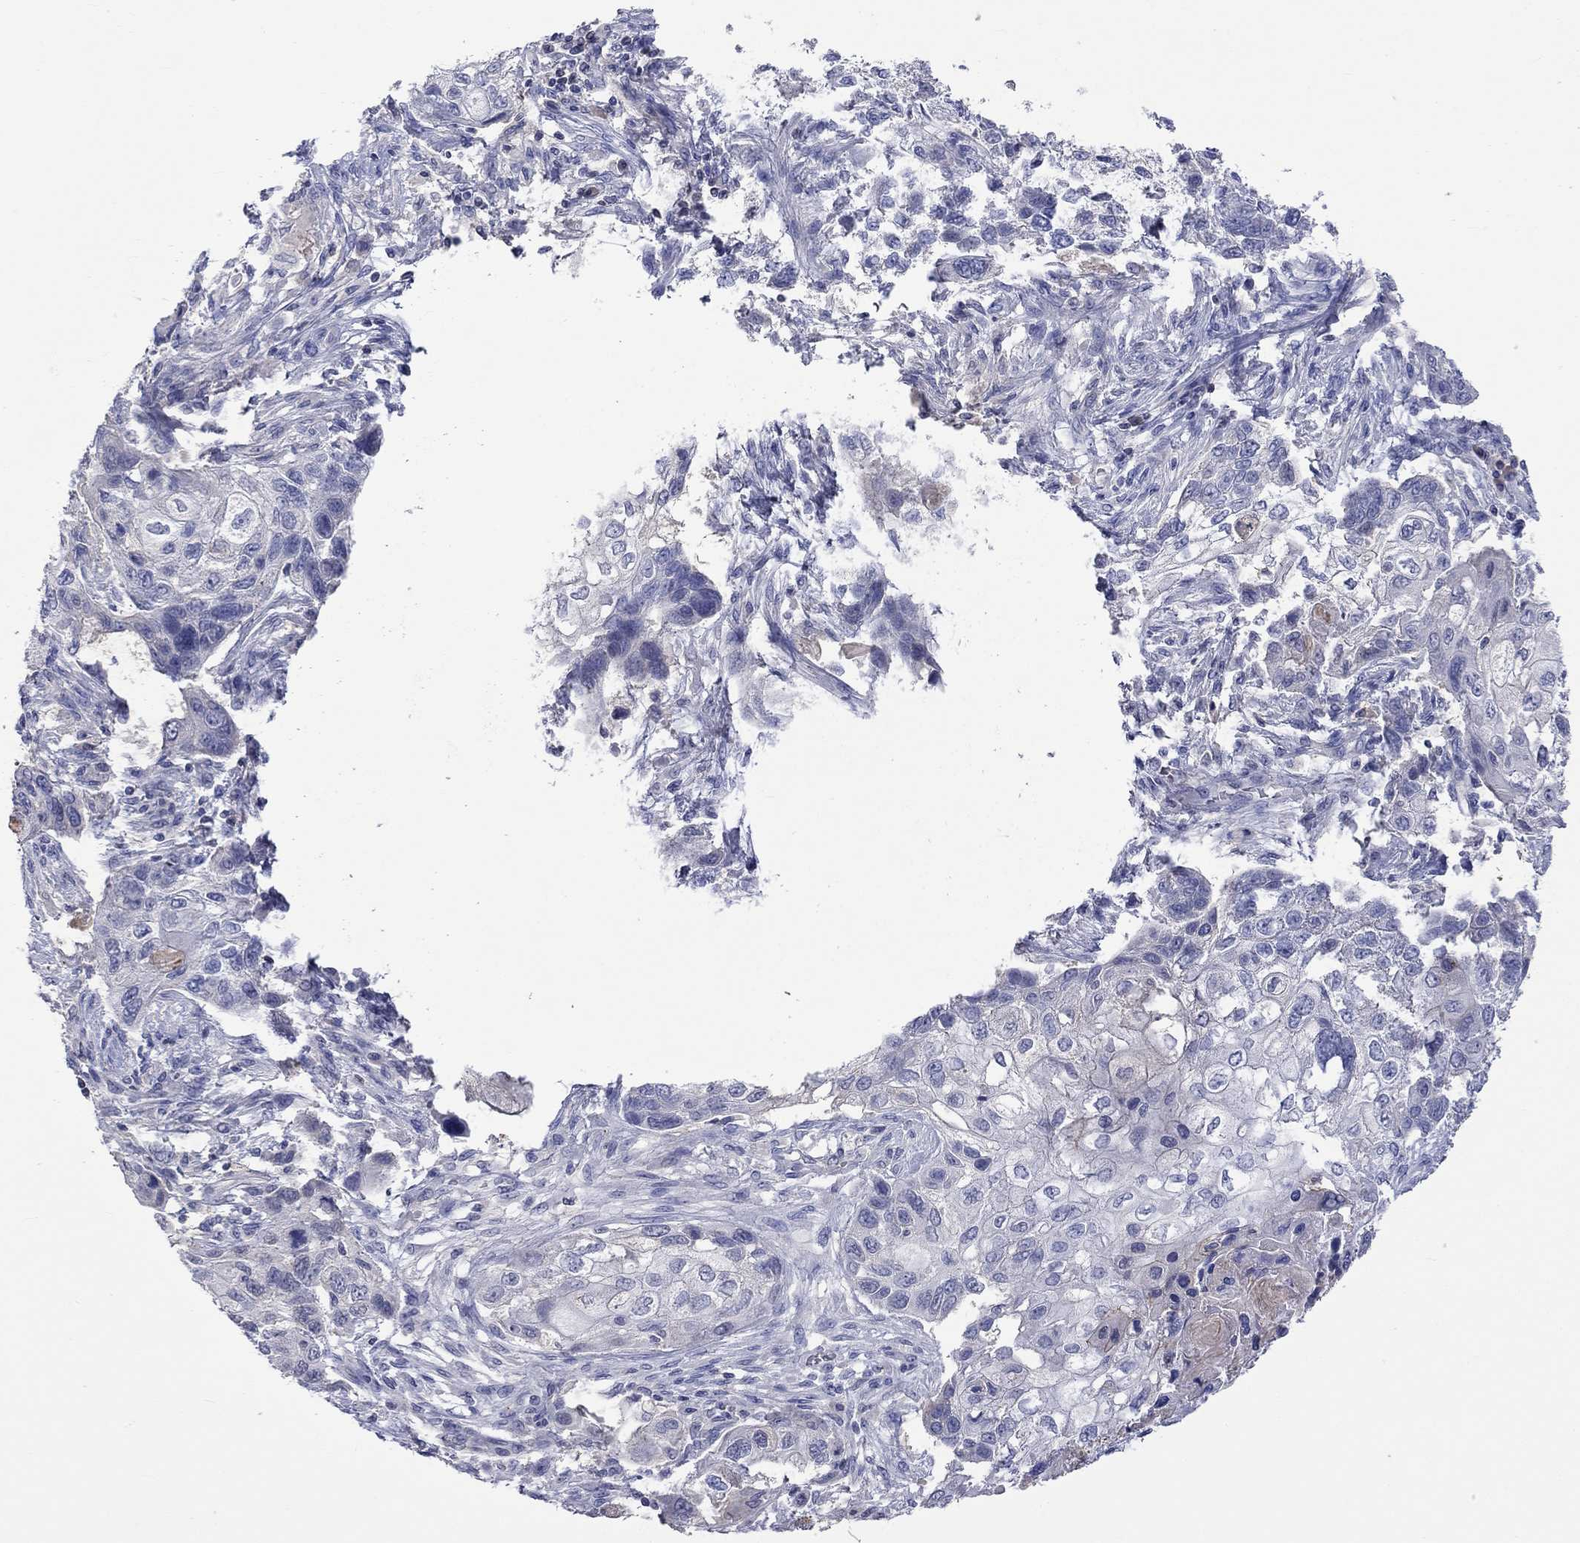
{"staining": {"intensity": "weak", "quantity": "<25%", "location": "cytoplasmic/membranous"}, "tissue": "lung cancer", "cell_type": "Tumor cells", "image_type": "cancer", "snomed": [{"axis": "morphology", "description": "Normal tissue, NOS"}, {"axis": "morphology", "description": "Squamous cell carcinoma, NOS"}, {"axis": "topography", "description": "Bronchus"}, {"axis": "topography", "description": "Lung"}], "caption": "This is a micrograph of IHC staining of squamous cell carcinoma (lung), which shows no staining in tumor cells.", "gene": "LRFN4", "patient": {"sex": "male", "age": 69}}